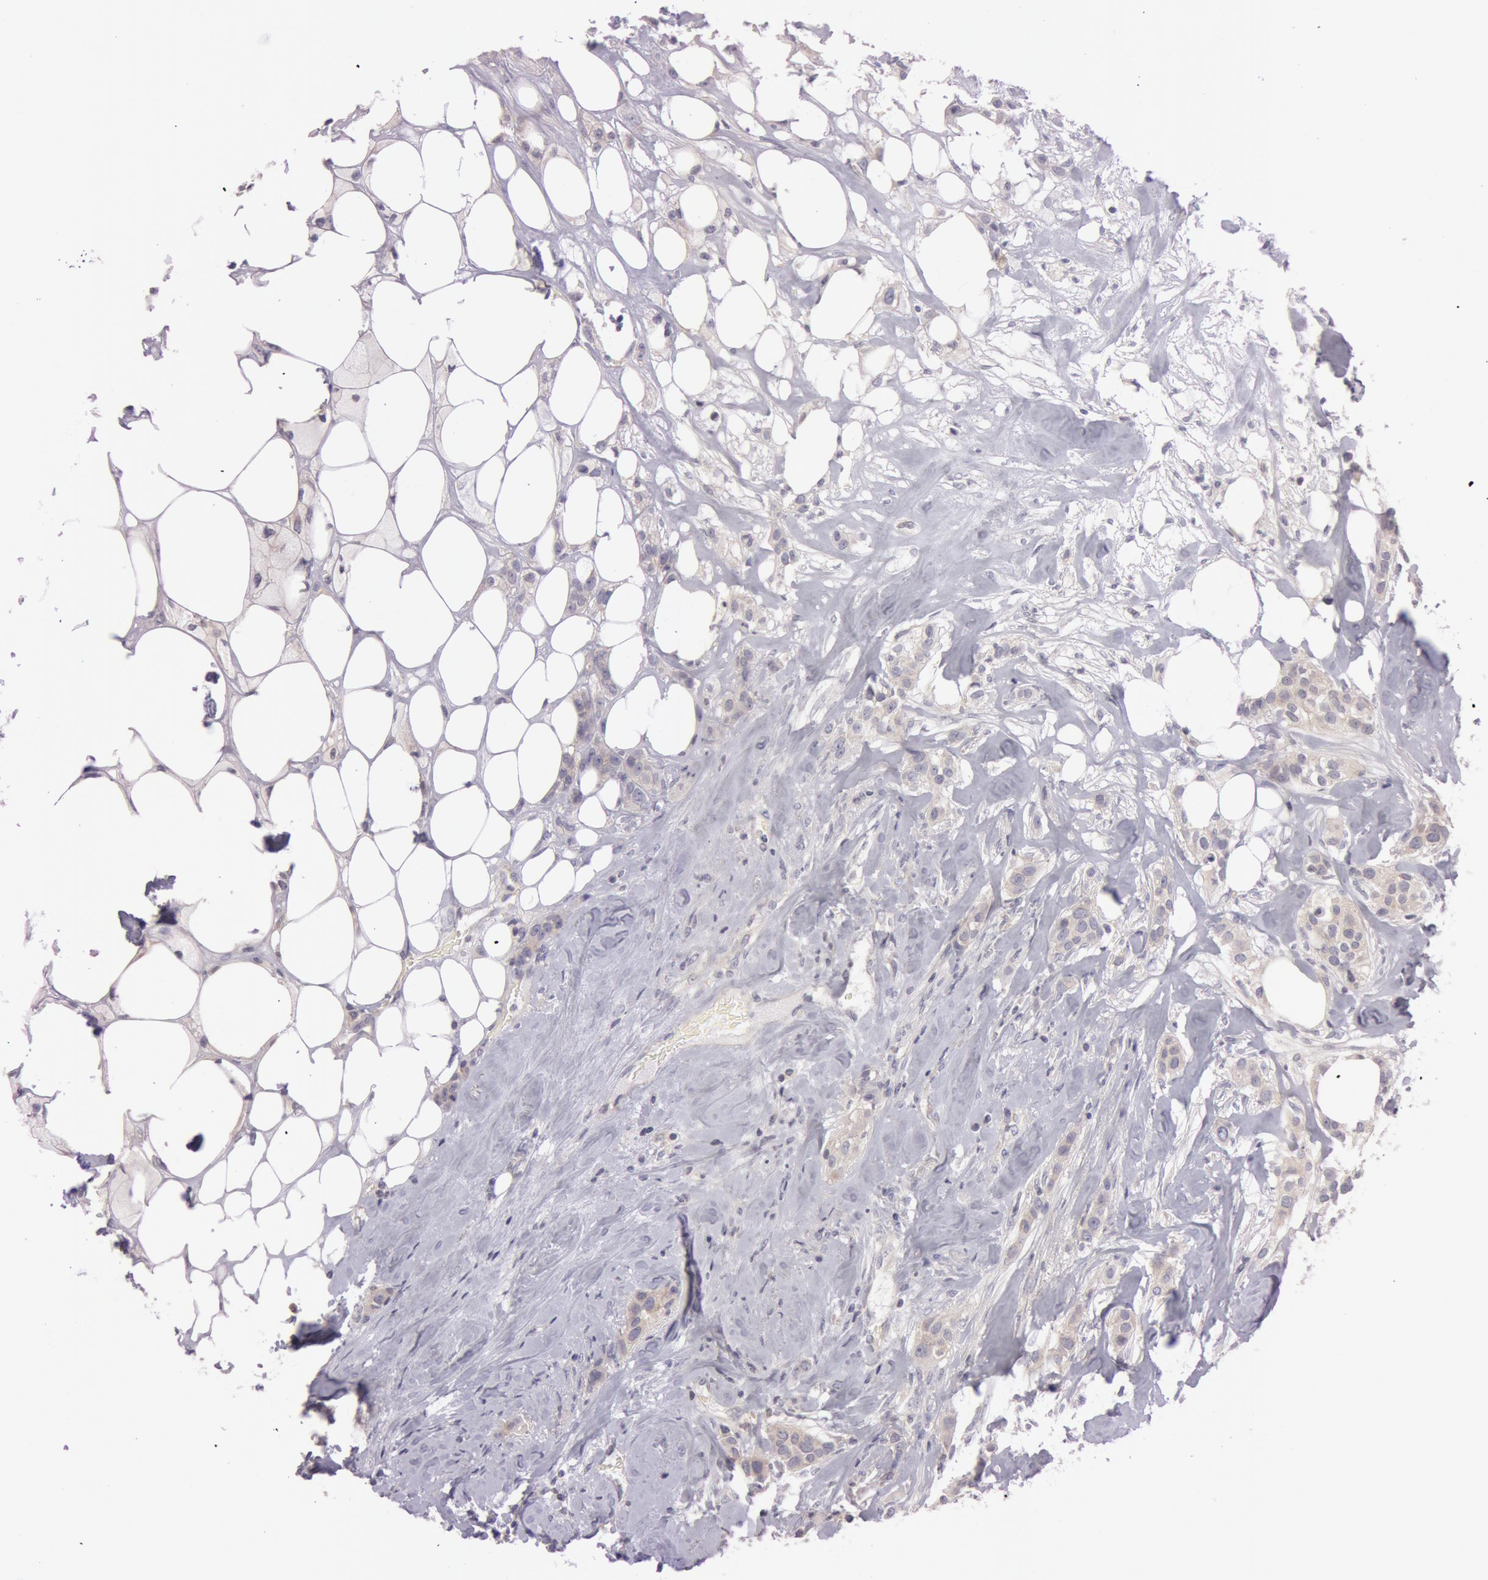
{"staining": {"intensity": "moderate", "quantity": ">75%", "location": "cytoplasmic/membranous"}, "tissue": "breast cancer", "cell_type": "Tumor cells", "image_type": "cancer", "snomed": [{"axis": "morphology", "description": "Duct carcinoma"}, {"axis": "topography", "description": "Breast"}], "caption": "DAB immunohistochemical staining of breast invasive ductal carcinoma displays moderate cytoplasmic/membranous protein expression in about >75% of tumor cells.", "gene": "RALGAPA1", "patient": {"sex": "female", "age": 45}}